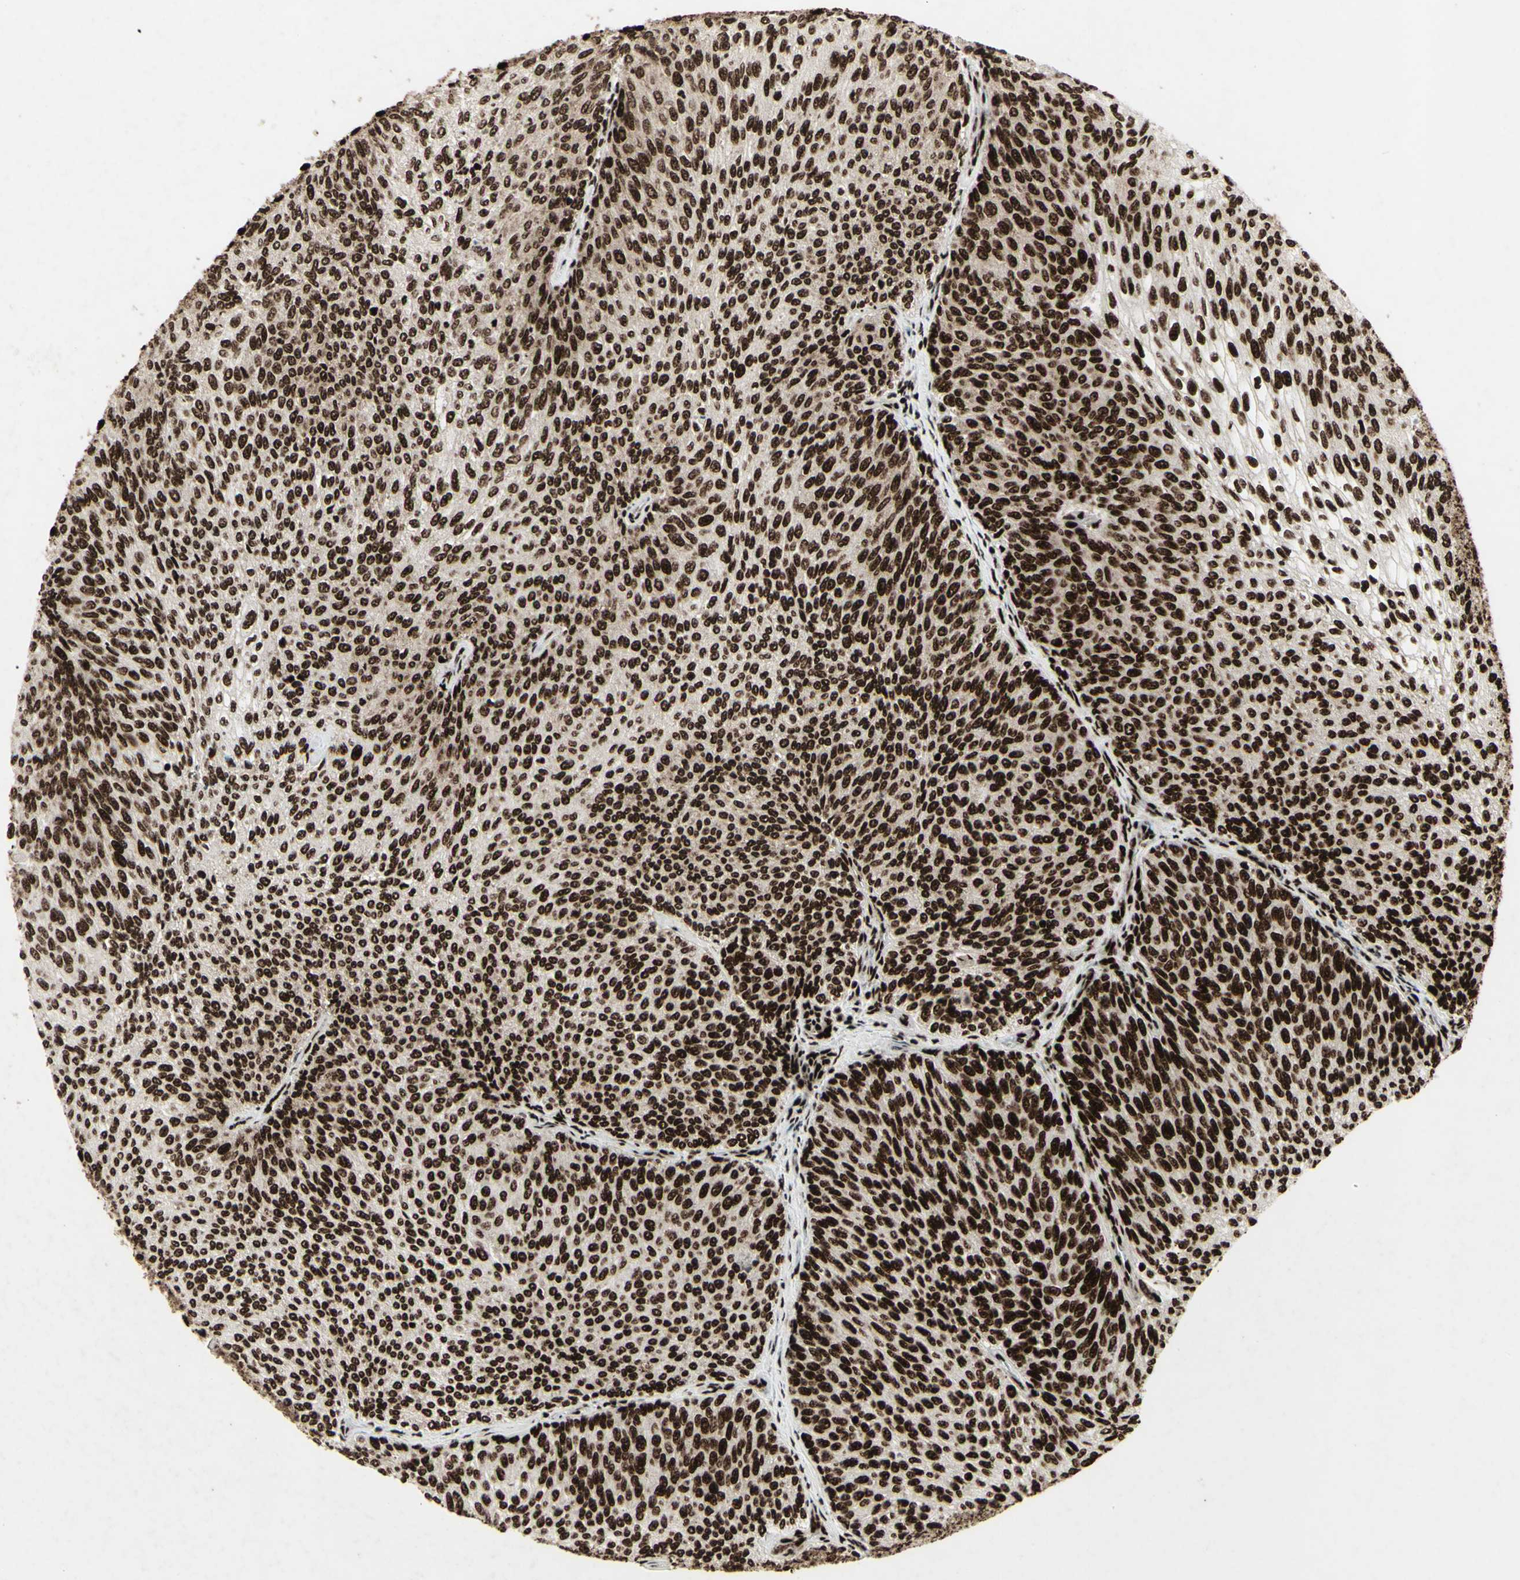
{"staining": {"intensity": "strong", "quantity": ">75%", "location": "nuclear"}, "tissue": "urothelial cancer", "cell_type": "Tumor cells", "image_type": "cancer", "snomed": [{"axis": "morphology", "description": "Urothelial carcinoma, Low grade"}, {"axis": "topography", "description": "Urinary bladder"}], "caption": "Immunohistochemical staining of low-grade urothelial carcinoma demonstrates high levels of strong nuclear expression in about >75% of tumor cells. The staining is performed using DAB brown chromogen to label protein expression. The nuclei are counter-stained blue using hematoxylin.", "gene": "U2AF2", "patient": {"sex": "female", "age": 79}}